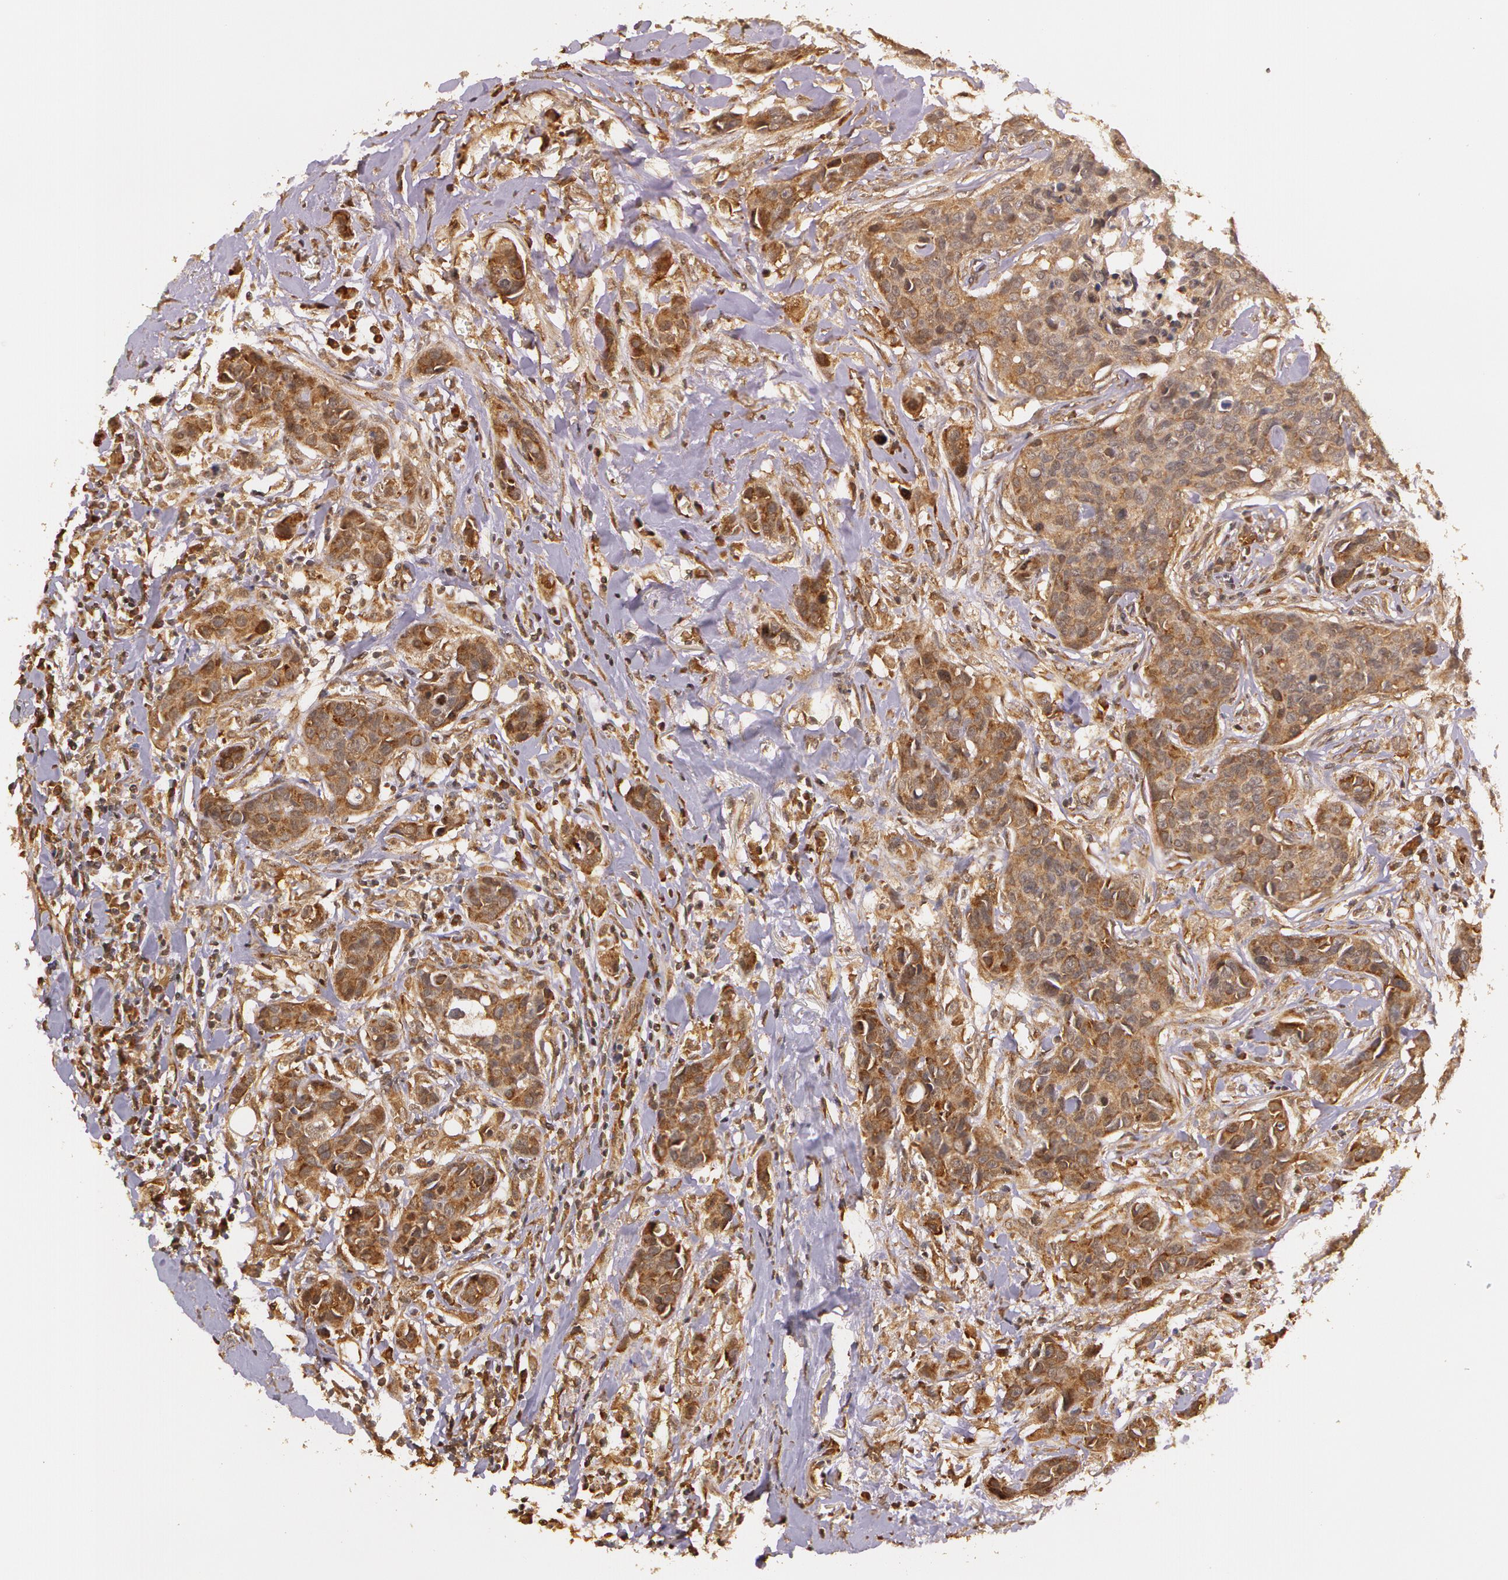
{"staining": {"intensity": "moderate", "quantity": ">75%", "location": "cytoplasmic/membranous"}, "tissue": "breast cancer", "cell_type": "Tumor cells", "image_type": "cancer", "snomed": [{"axis": "morphology", "description": "Duct carcinoma"}, {"axis": "topography", "description": "Breast"}], "caption": "Immunohistochemistry of human breast cancer (invasive ductal carcinoma) shows medium levels of moderate cytoplasmic/membranous staining in about >75% of tumor cells.", "gene": "ASCC2", "patient": {"sex": "female", "age": 91}}